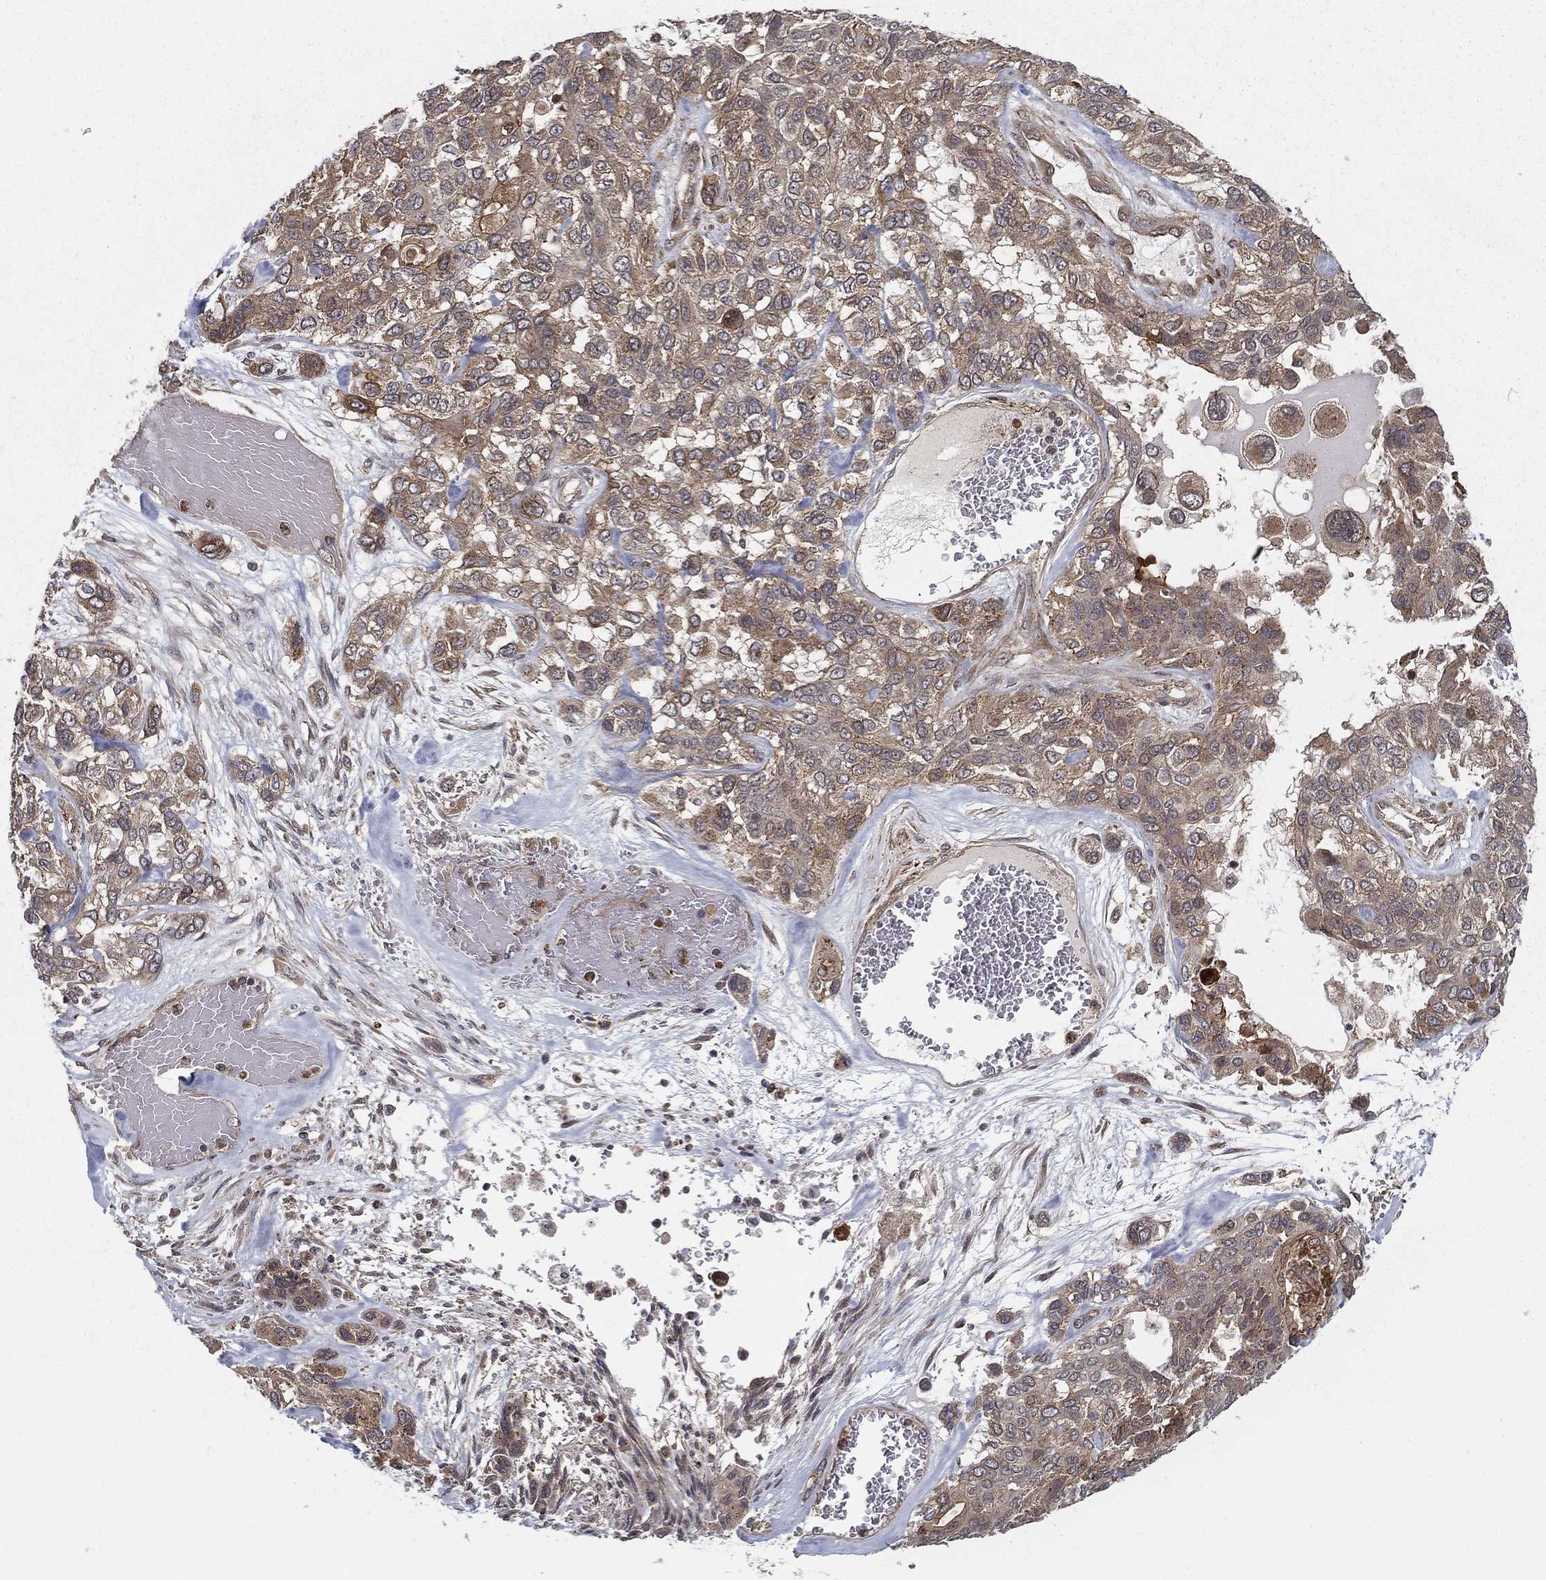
{"staining": {"intensity": "weak", "quantity": ">75%", "location": "cytoplasmic/membranous"}, "tissue": "lung cancer", "cell_type": "Tumor cells", "image_type": "cancer", "snomed": [{"axis": "morphology", "description": "Squamous cell carcinoma, NOS"}, {"axis": "topography", "description": "Lung"}], "caption": "This is a micrograph of immunohistochemistry (IHC) staining of lung cancer (squamous cell carcinoma), which shows weak positivity in the cytoplasmic/membranous of tumor cells.", "gene": "UACA", "patient": {"sex": "female", "age": 70}}